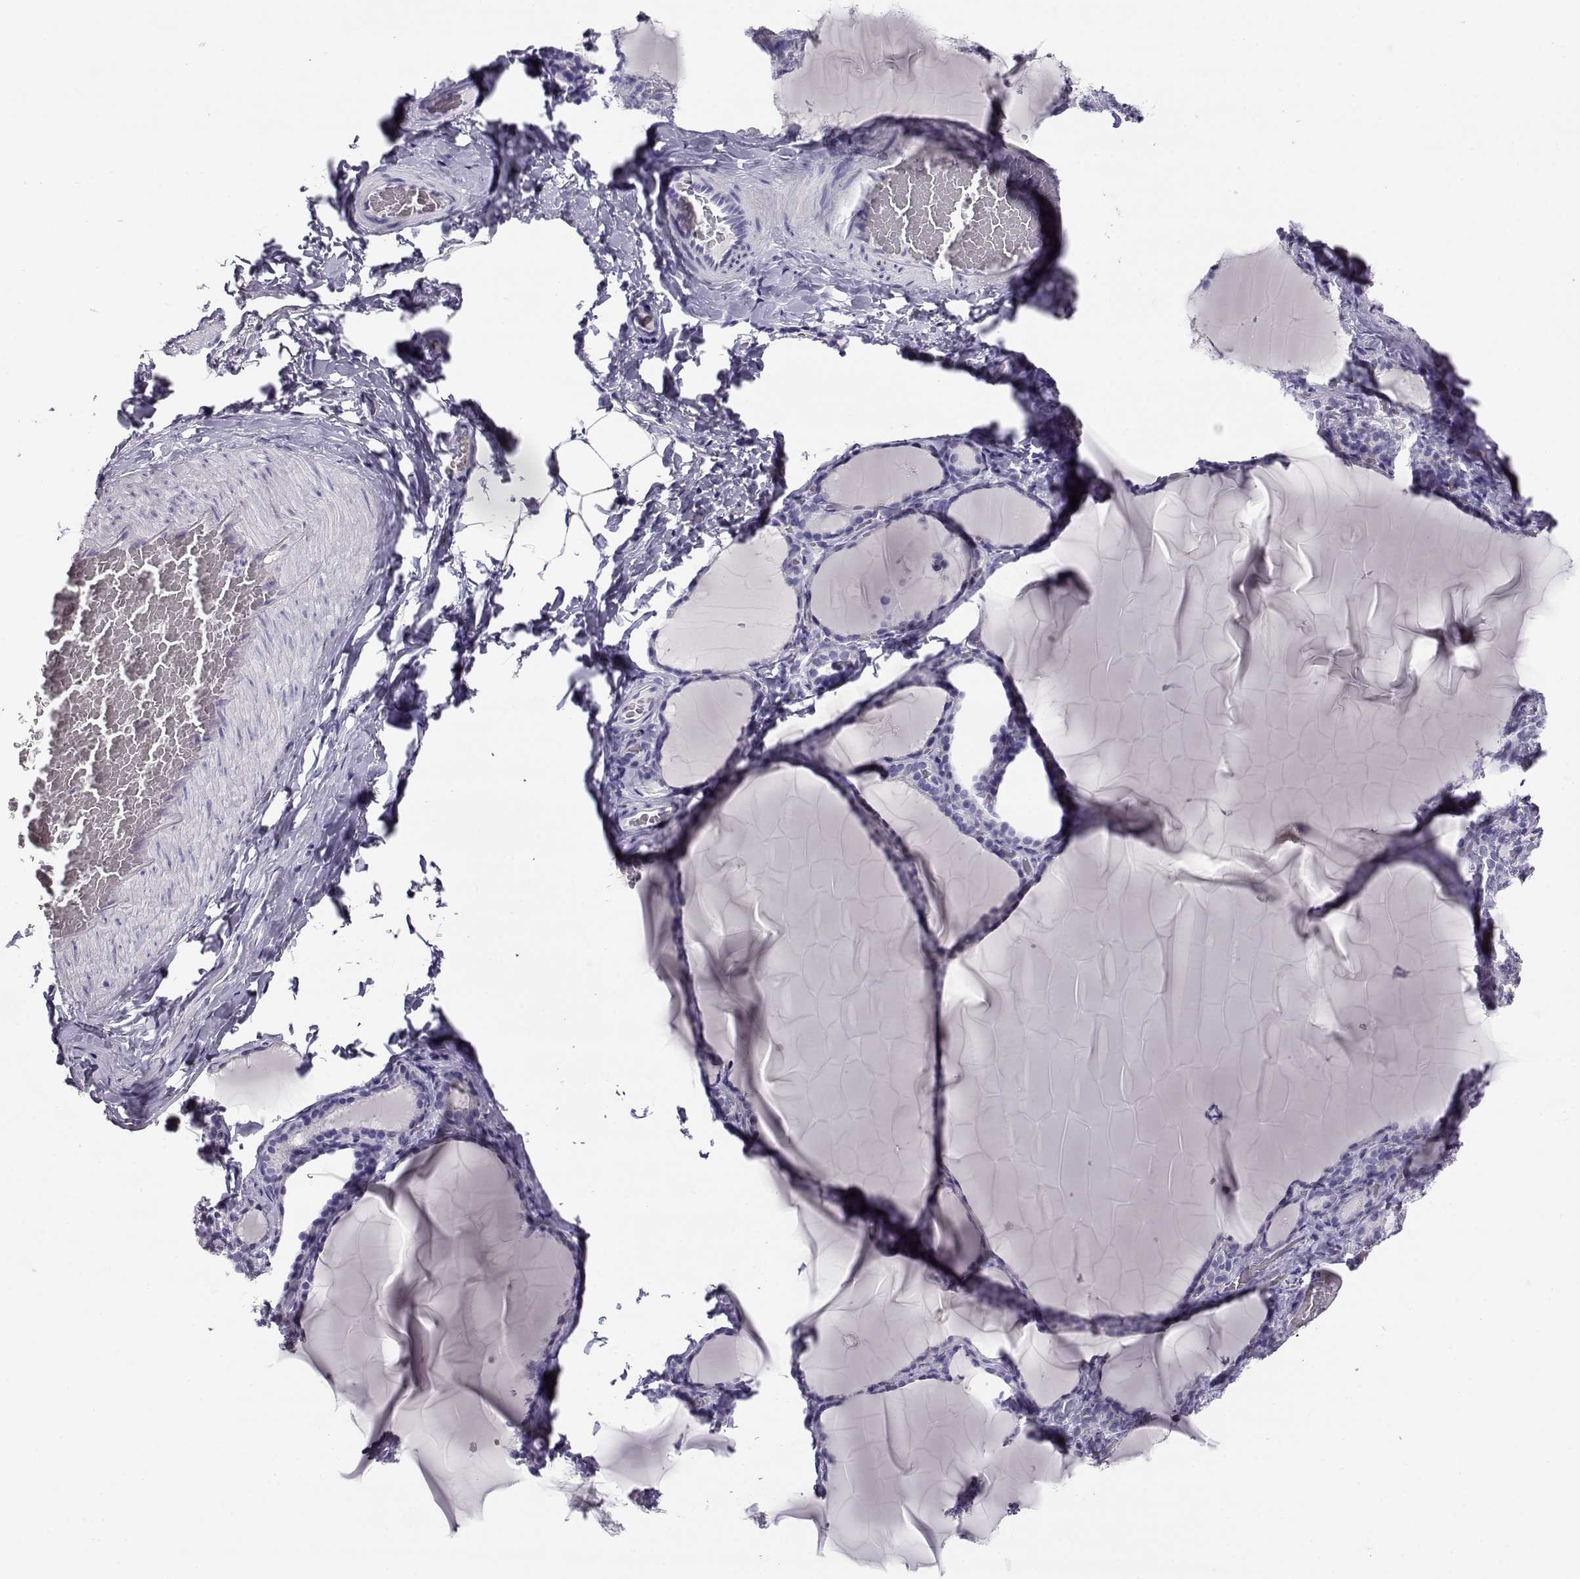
{"staining": {"intensity": "negative", "quantity": "none", "location": "none"}, "tissue": "thyroid gland", "cell_type": "Glandular cells", "image_type": "normal", "snomed": [{"axis": "morphology", "description": "Normal tissue, NOS"}, {"axis": "morphology", "description": "Hyperplasia, NOS"}, {"axis": "topography", "description": "Thyroid gland"}], "caption": "Glandular cells show no significant protein positivity in normal thyroid gland.", "gene": "RHOXF2B", "patient": {"sex": "female", "age": 27}}